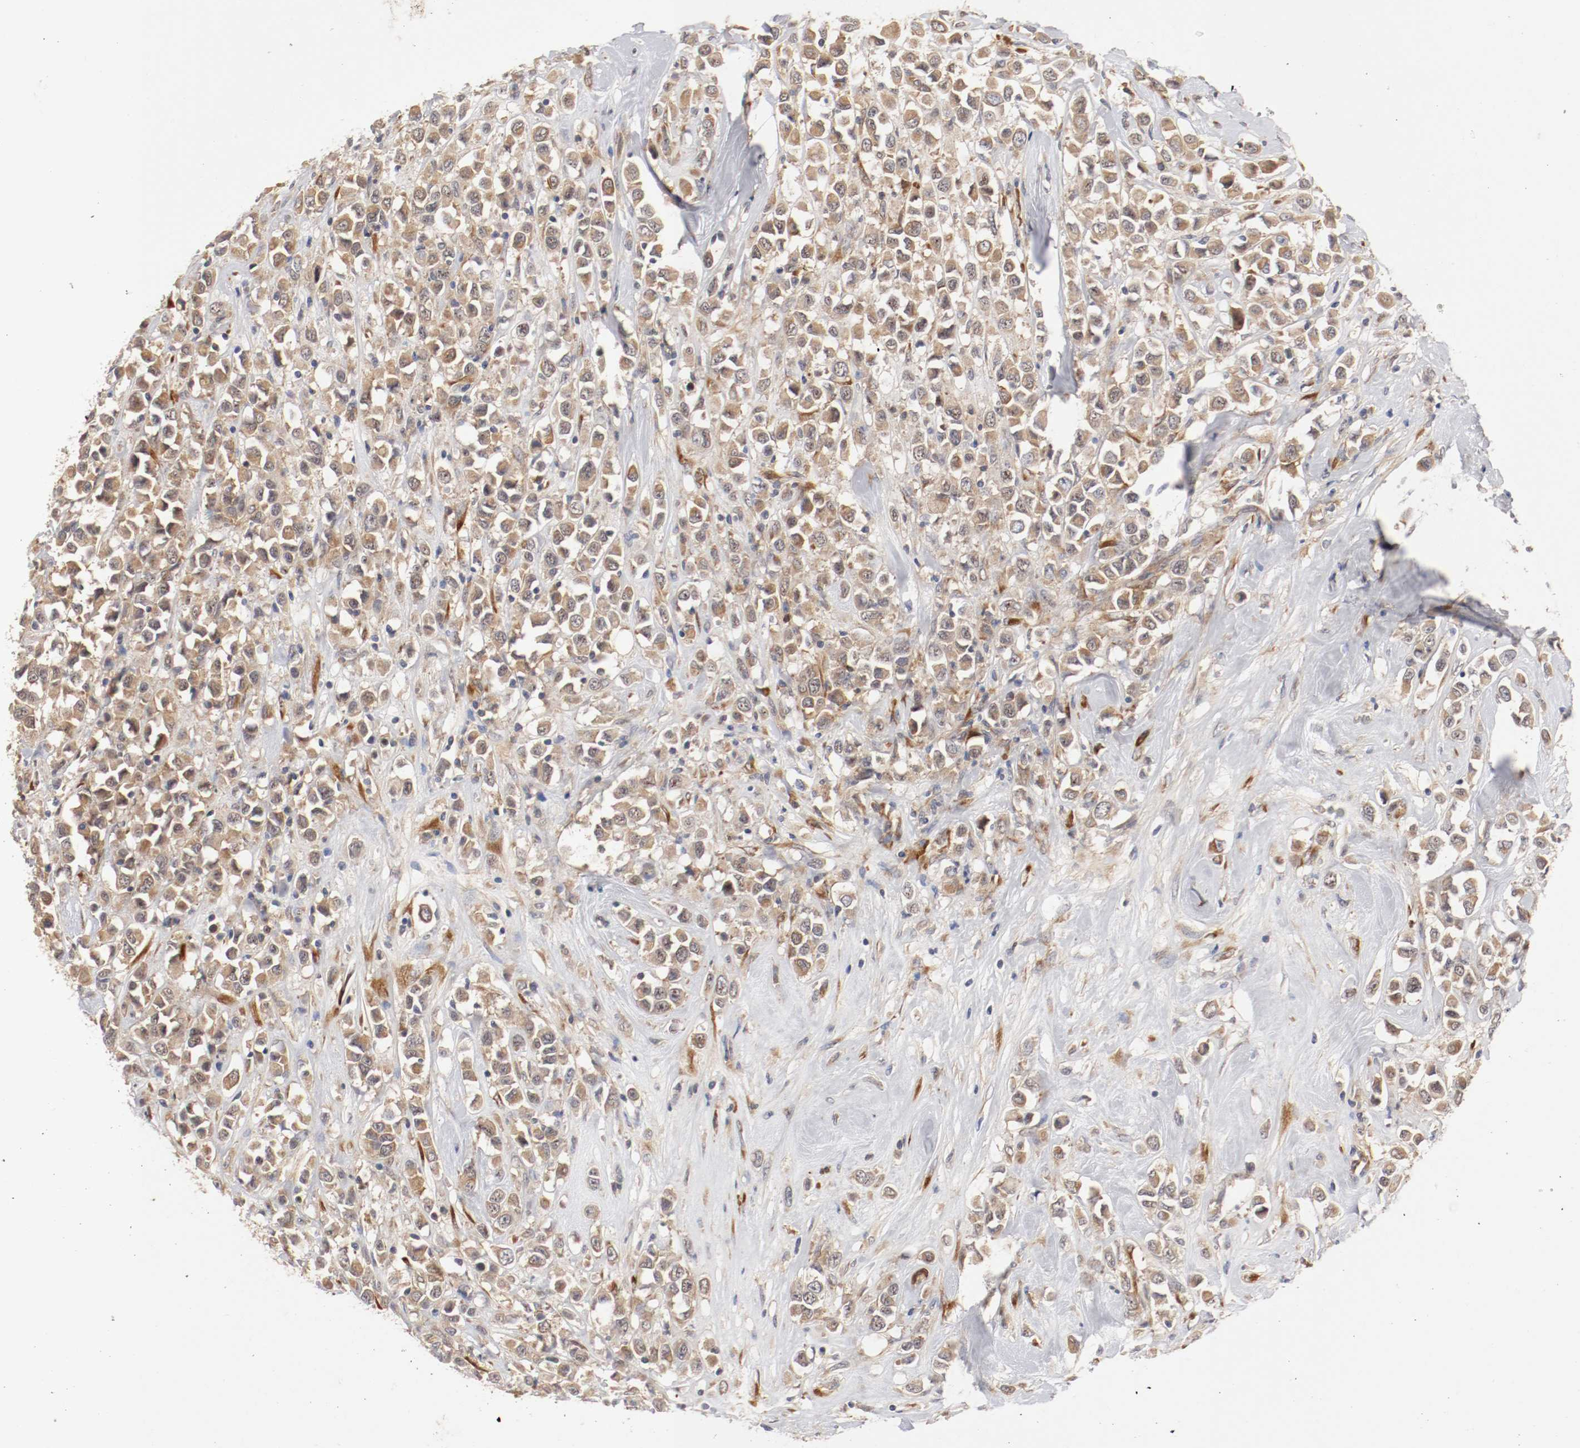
{"staining": {"intensity": "moderate", "quantity": ">75%", "location": "cytoplasmic/membranous"}, "tissue": "breast cancer", "cell_type": "Tumor cells", "image_type": "cancer", "snomed": [{"axis": "morphology", "description": "Duct carcinoma"}, {"axis": "topography", "description": "Breast"}], "caption": "Brown immunohistochemical staining in human intraductal carcinoma (breast) exhibits moderate cytoplasmic/membranous expression in approximately >75% of tumor cells.", "gene": "FKBP3", "patient": {"sex": "female", "age": 61}}